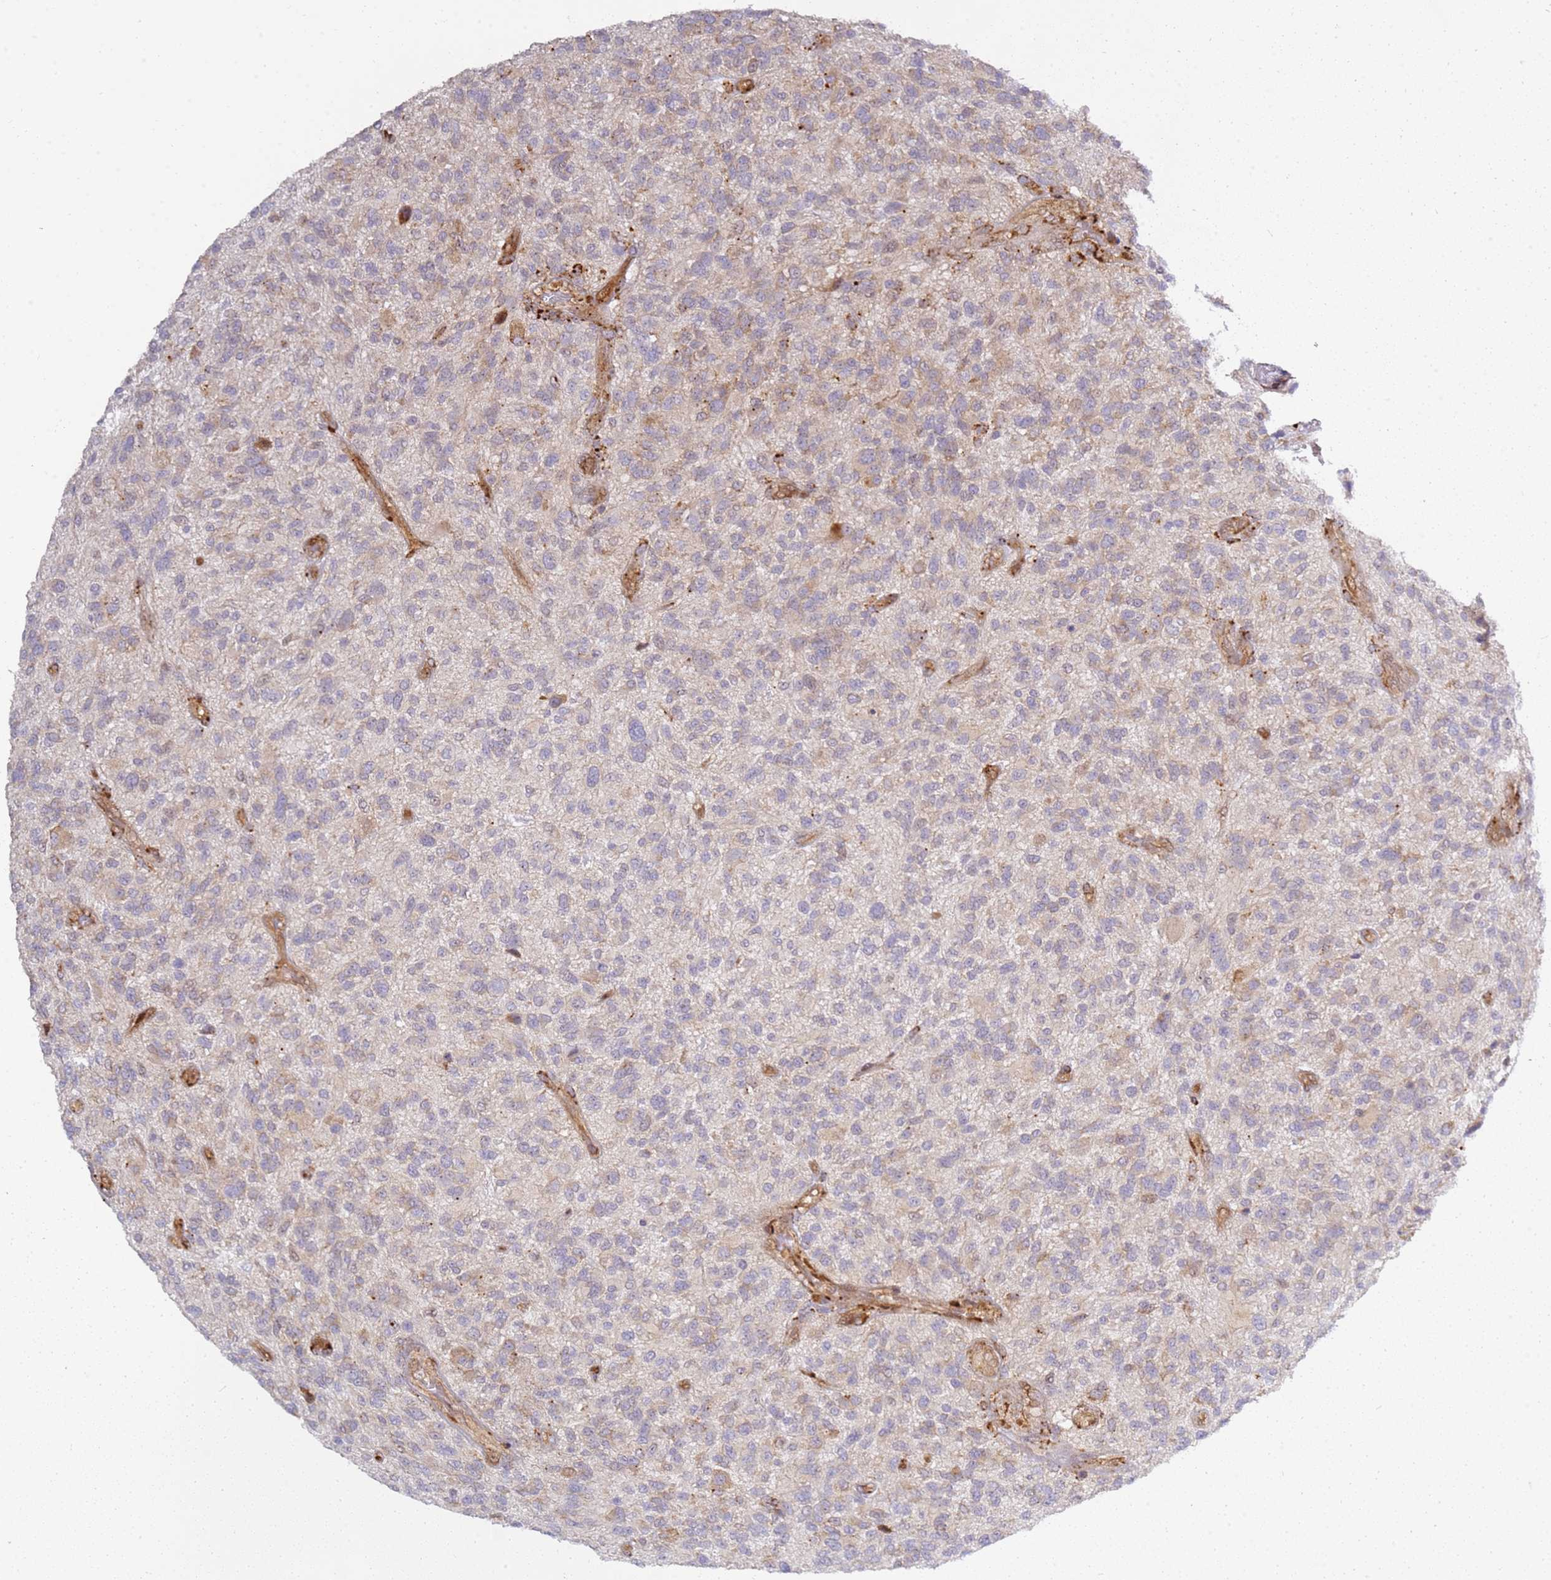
{"staining": {"intensity": "moderate", "quantity": "25%-75%", "location": "cytoplasmic/membranous"}, "tissue": "glioma", "cell_type": "Tumor cells", "image_type": "cancer", "snomed": [{"axis": "morphology", "description": "Glioma, malignant, High grade"}, {"axis": "topography", "description": "Brain"}], "caption": "Moderate cytoplasmic/membranous positivity for a protein is present in approximately 25%-75% of tumor cells of glioma using immunohistochemistry.", "gene": "GRAP", "patient": {"sex": "male", "age": 47}}